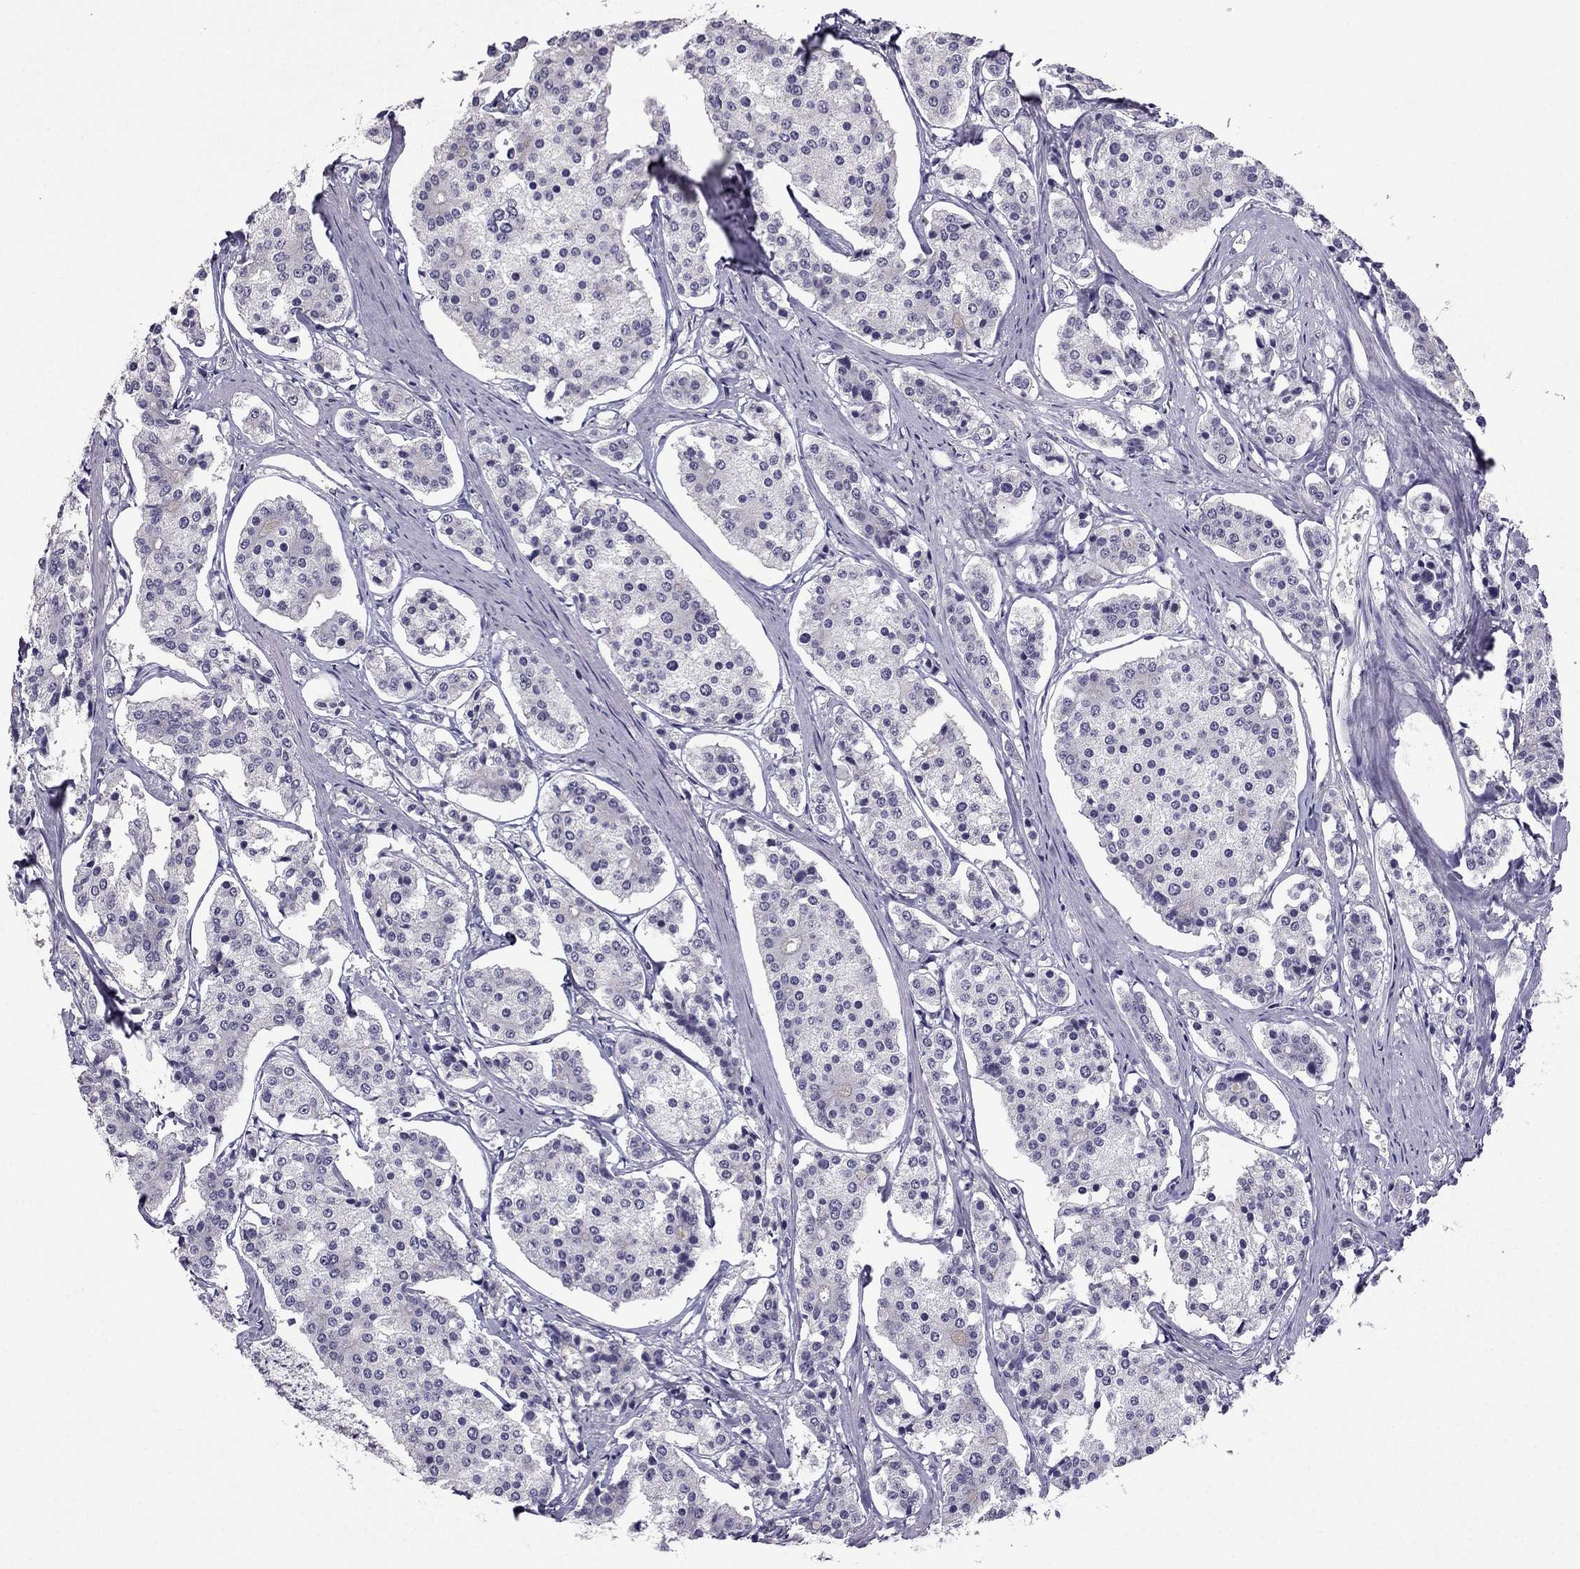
{"staining": {"intensity": "negative", "quantity": "none", "location": "none"}, "tissue": "carcinoid", "cell_type": "Tumor cells", "image_type": "cancer", "snomed": [{"axis": "morphology", "description": "Carcinoid, malignant, NOS"}, {"axis": "topography", "description": "Small intestine"}], "caption": "This is an immunohistochemistry (IHC) histopathology image of carcinoid. There is no positivity in tumor cells.", "gene": "HSFX1", "patient": {"sex": "female", "age": 65}}